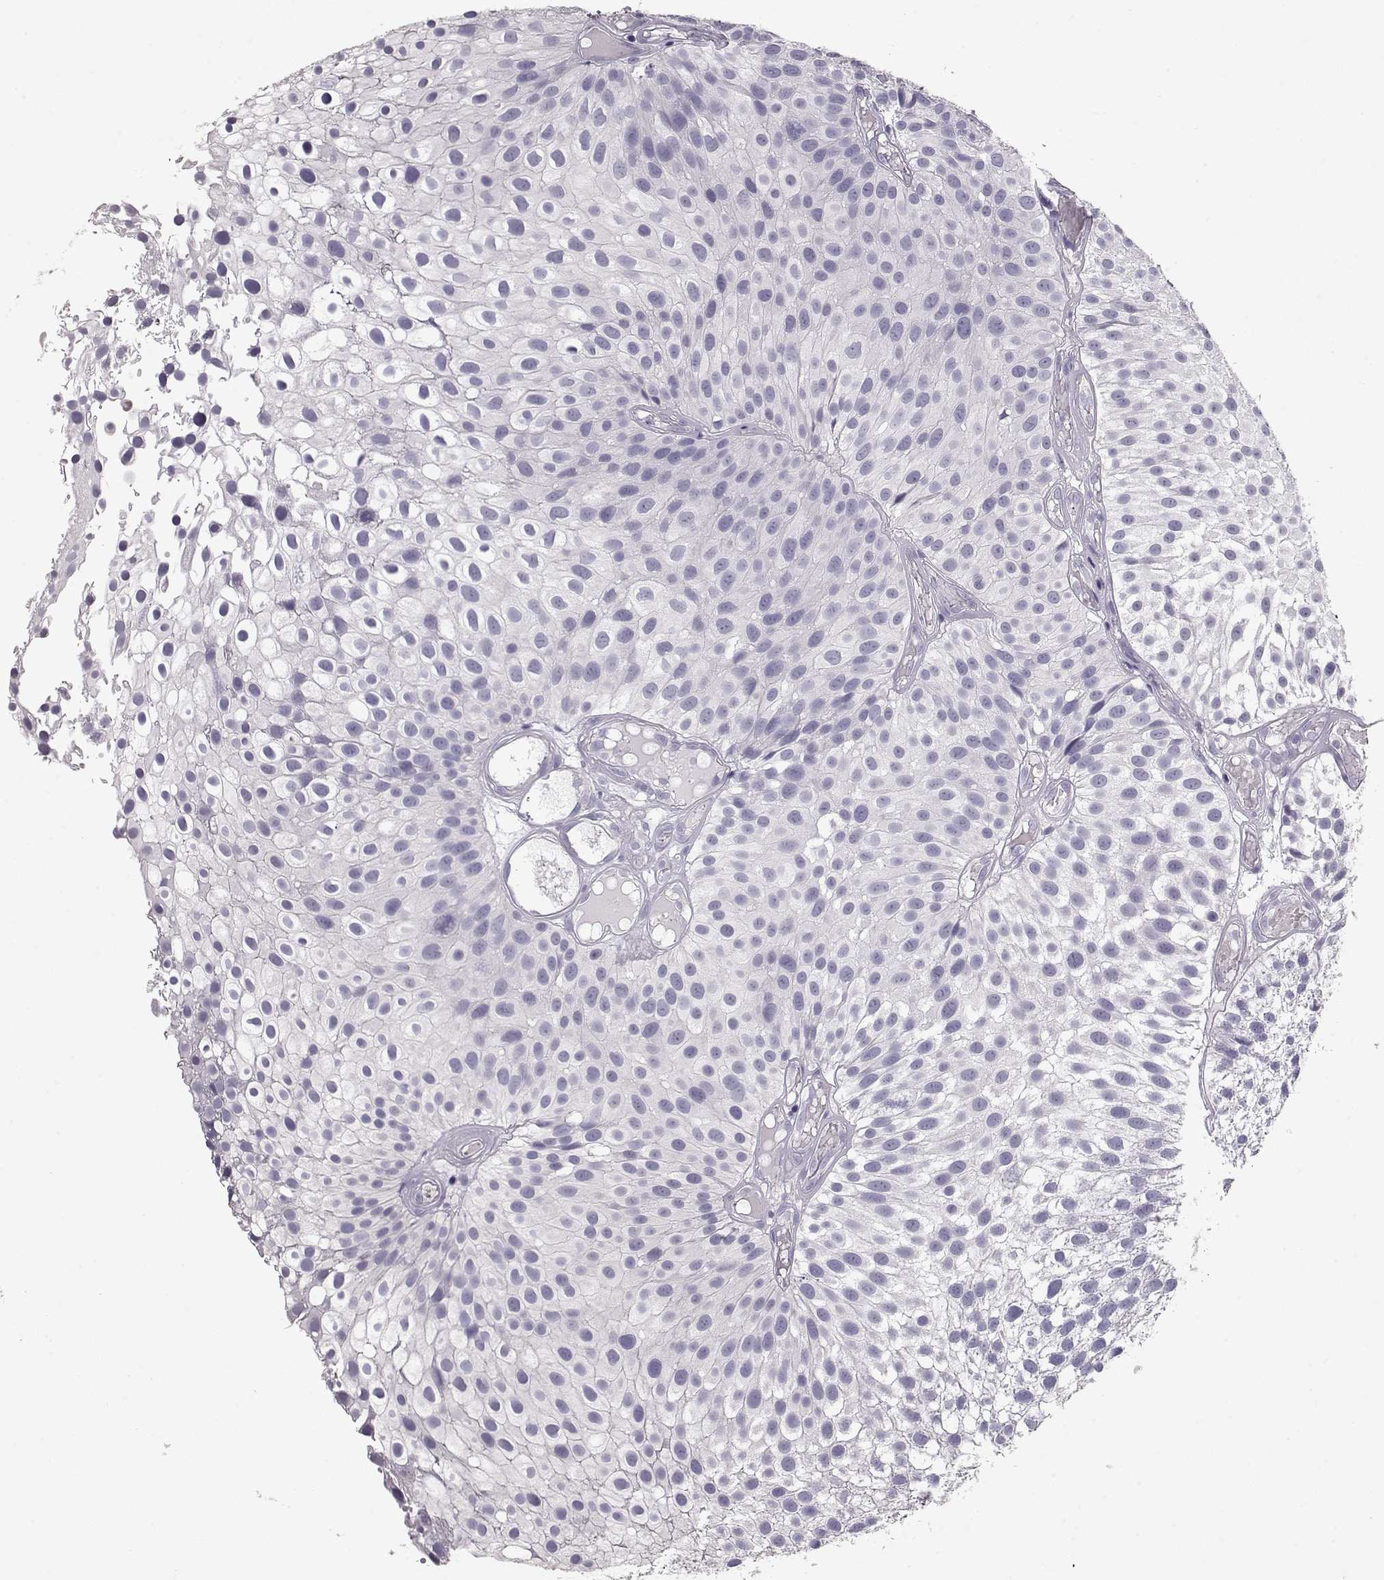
{"staining": {"intensity": "negative", "quantity": "none", "location": "none"}, "tissue": "urothelial cancer", "cell_type": "Tumor cells", "image_type": "cancer", "snomed": [{"axis": "morphology", "description": "Urothelial carcinoma, Low grade"}, {"axis": "topography", "description": "Urinary bladder"}], "caption": "A high-resolution micrograph shows immunohistochemistry staining of urothelial carcinoma (low-grade), which reveals no significant positivity in tumor cells. The staining is performed using DAB brown chromogen with nuclei counter-stained in using hematoxylin.", "gene": "SLC18A1", "patient": {"sex": "male", "age": 79}}